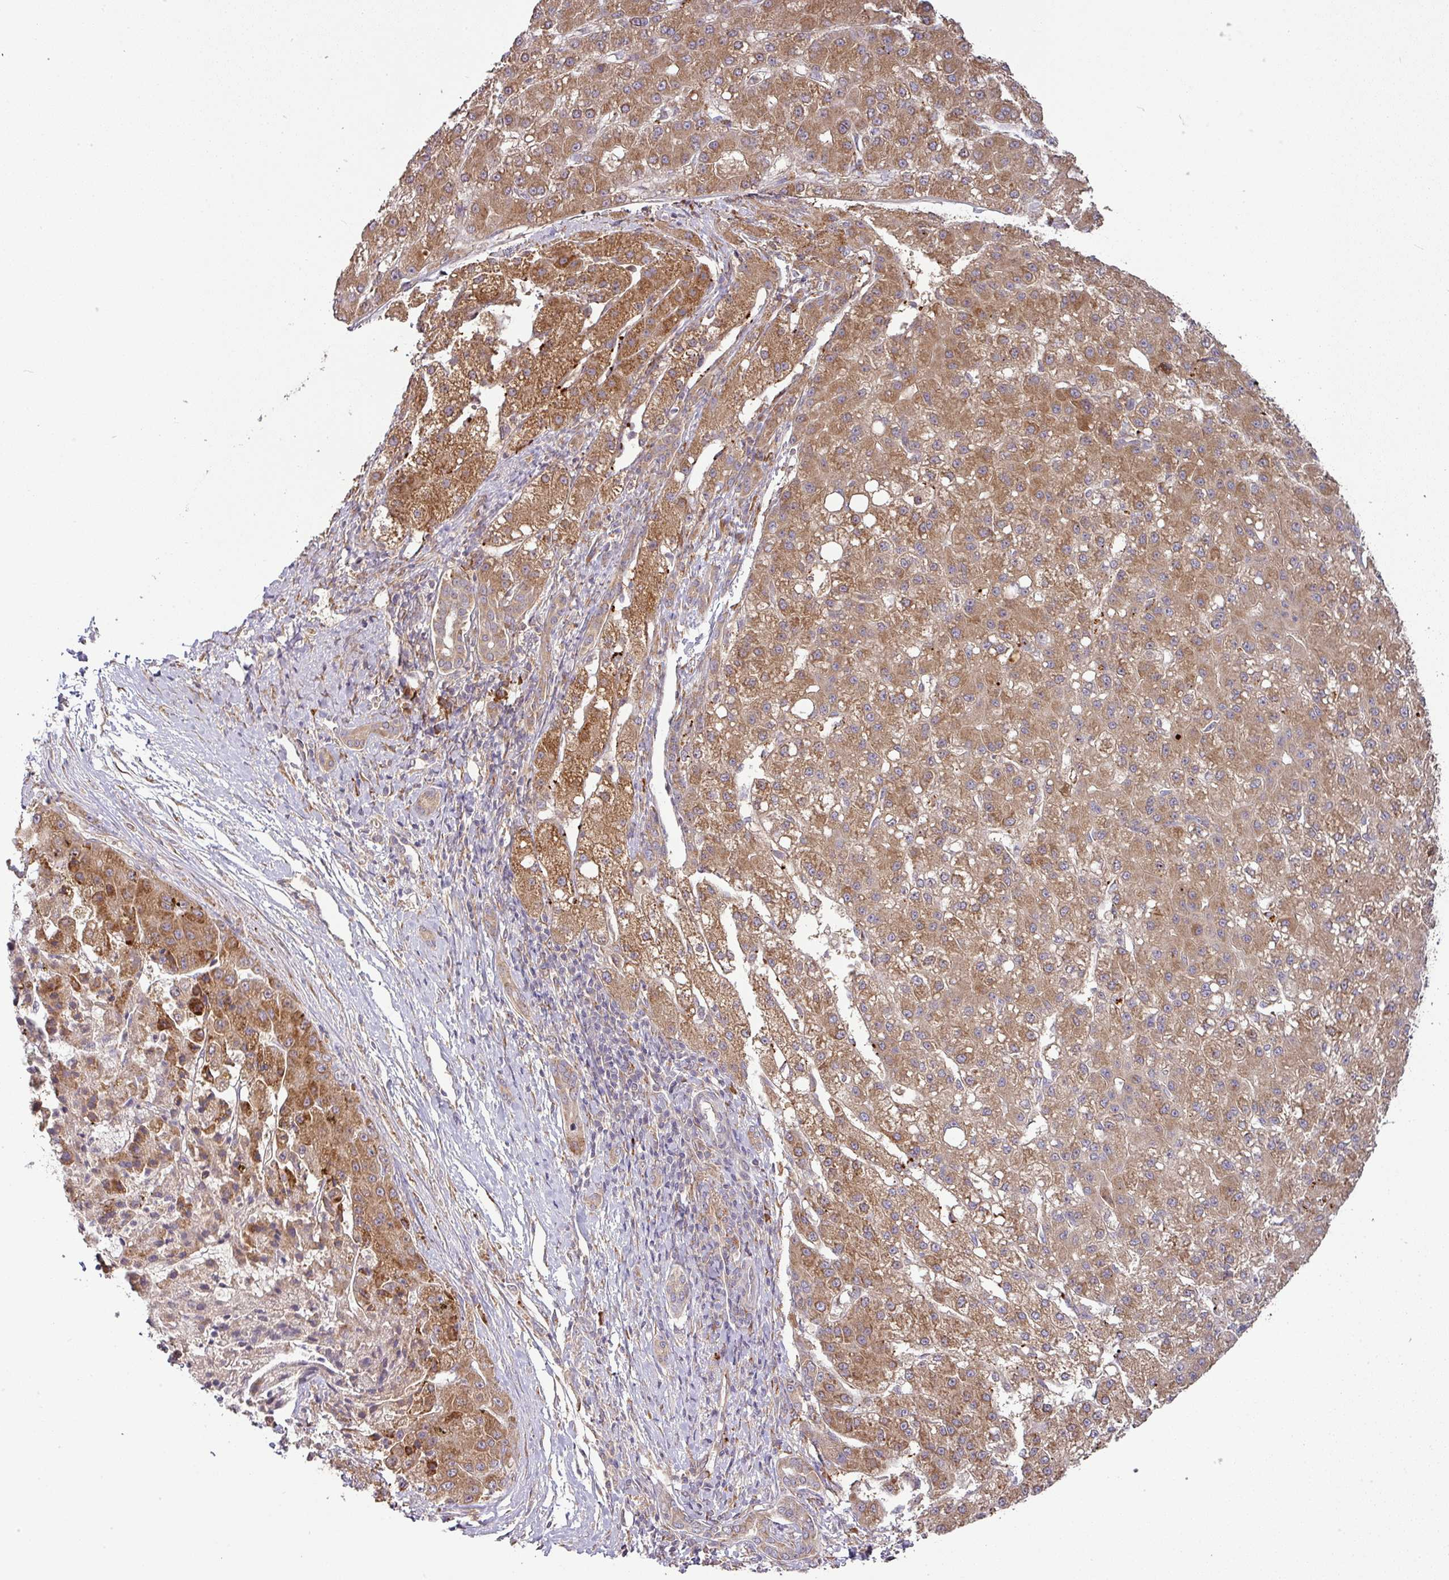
{"staining": {"intensity": "moderate", "quantity": ">75%", "location": "cytoplasmic/membranous"}, "tissue": "liver cancer", "cell_type": "Tumor cells", "image_type": "cancer", "snomed": [{"axis": "morphology", "description": "Carcinoma, Hepatocellular, NOS"}, {"axis": "topography", "description": "Liver"}], "caption": "Protein positivity by IHC displays moderate cytoplasmic/membranous positivity in approximately >75% of tumor cells in hepatocellular carcinoma (liver).", "gene": "GALP", "patient": {"sex": "male", "age": 67}}